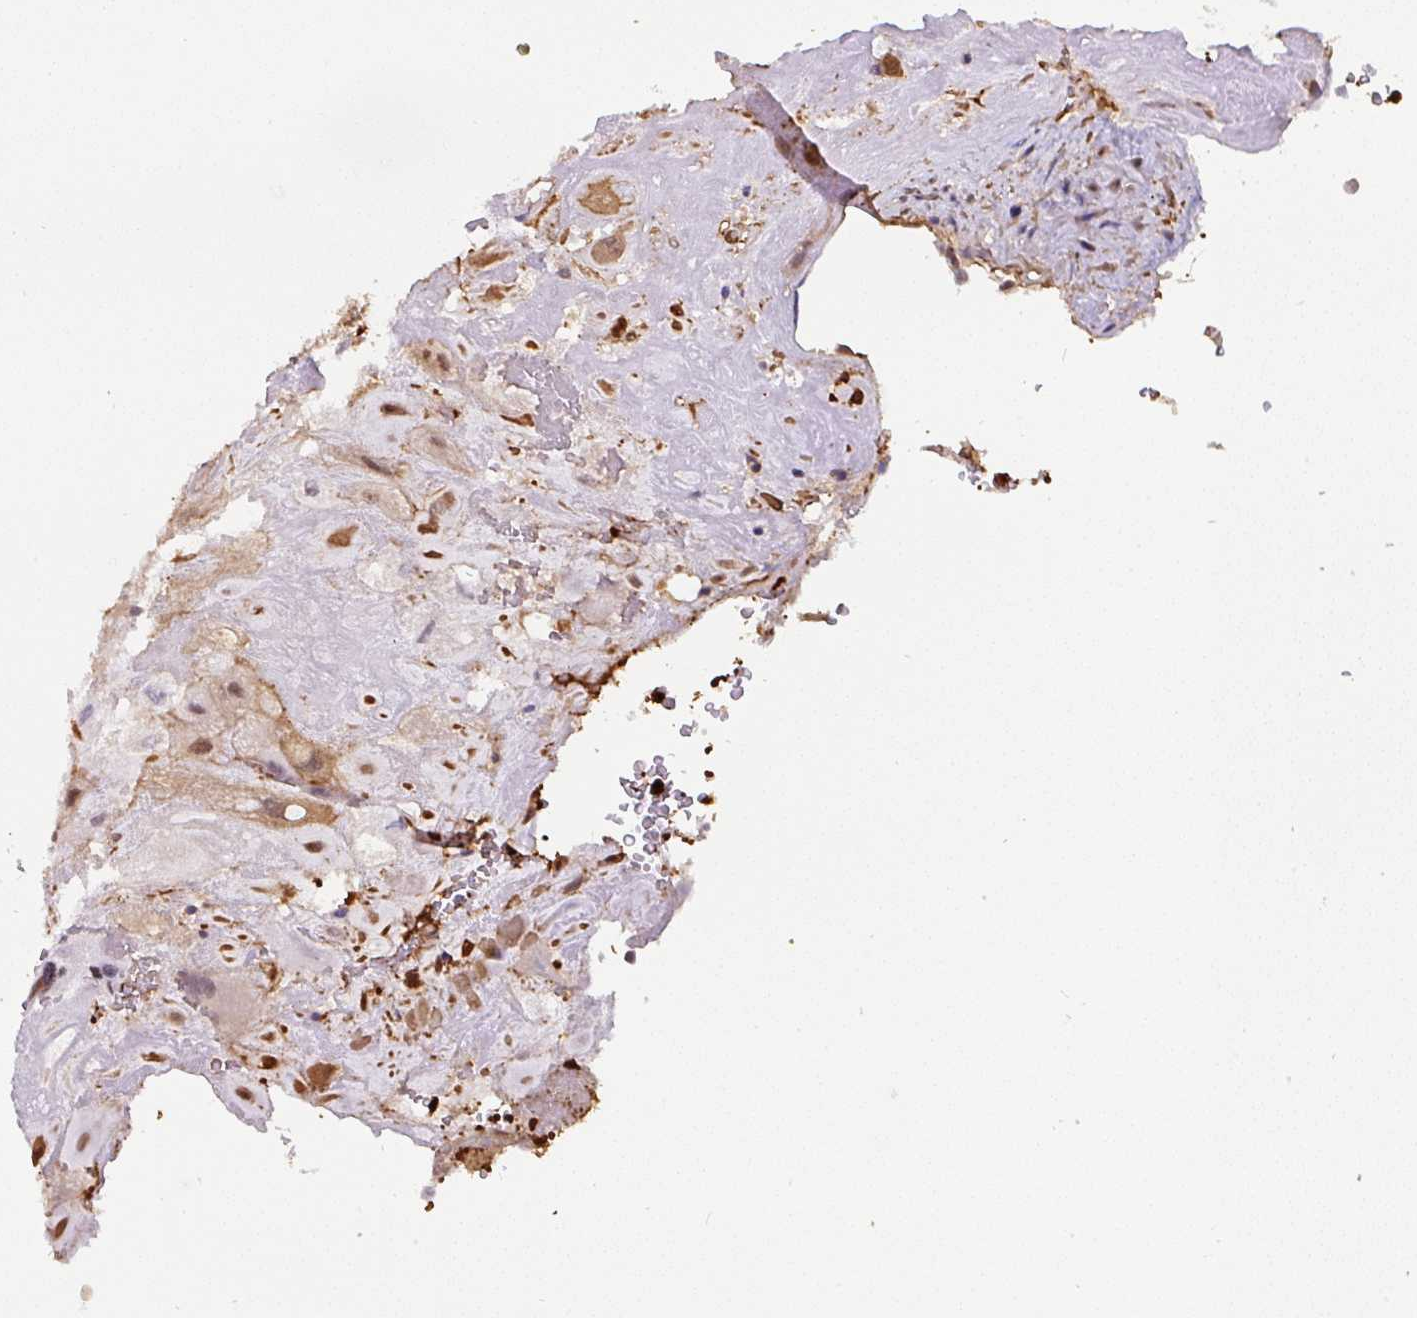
{"staining": {"intensity": "moderate", "quantity": "25%-75%", "location": "cytoplasmic/membranous"}, "tissue": "placenta", "cell_type": "Decidual cells", "image_type": "normal", "snomed": [{"axis": "morphology", "description": "Normal tissue, NOS"}, {"axis": "topography", "description": "Placenta"}], "caption": "There is medium levels of moderate cytoplasmic/membranous expression in decidual cells of unremarkable placenta, as demonstrated by immunohistochemical staining (brown color).", "gene": "ST13", "patient": {"sex": "female", "age": 32}}